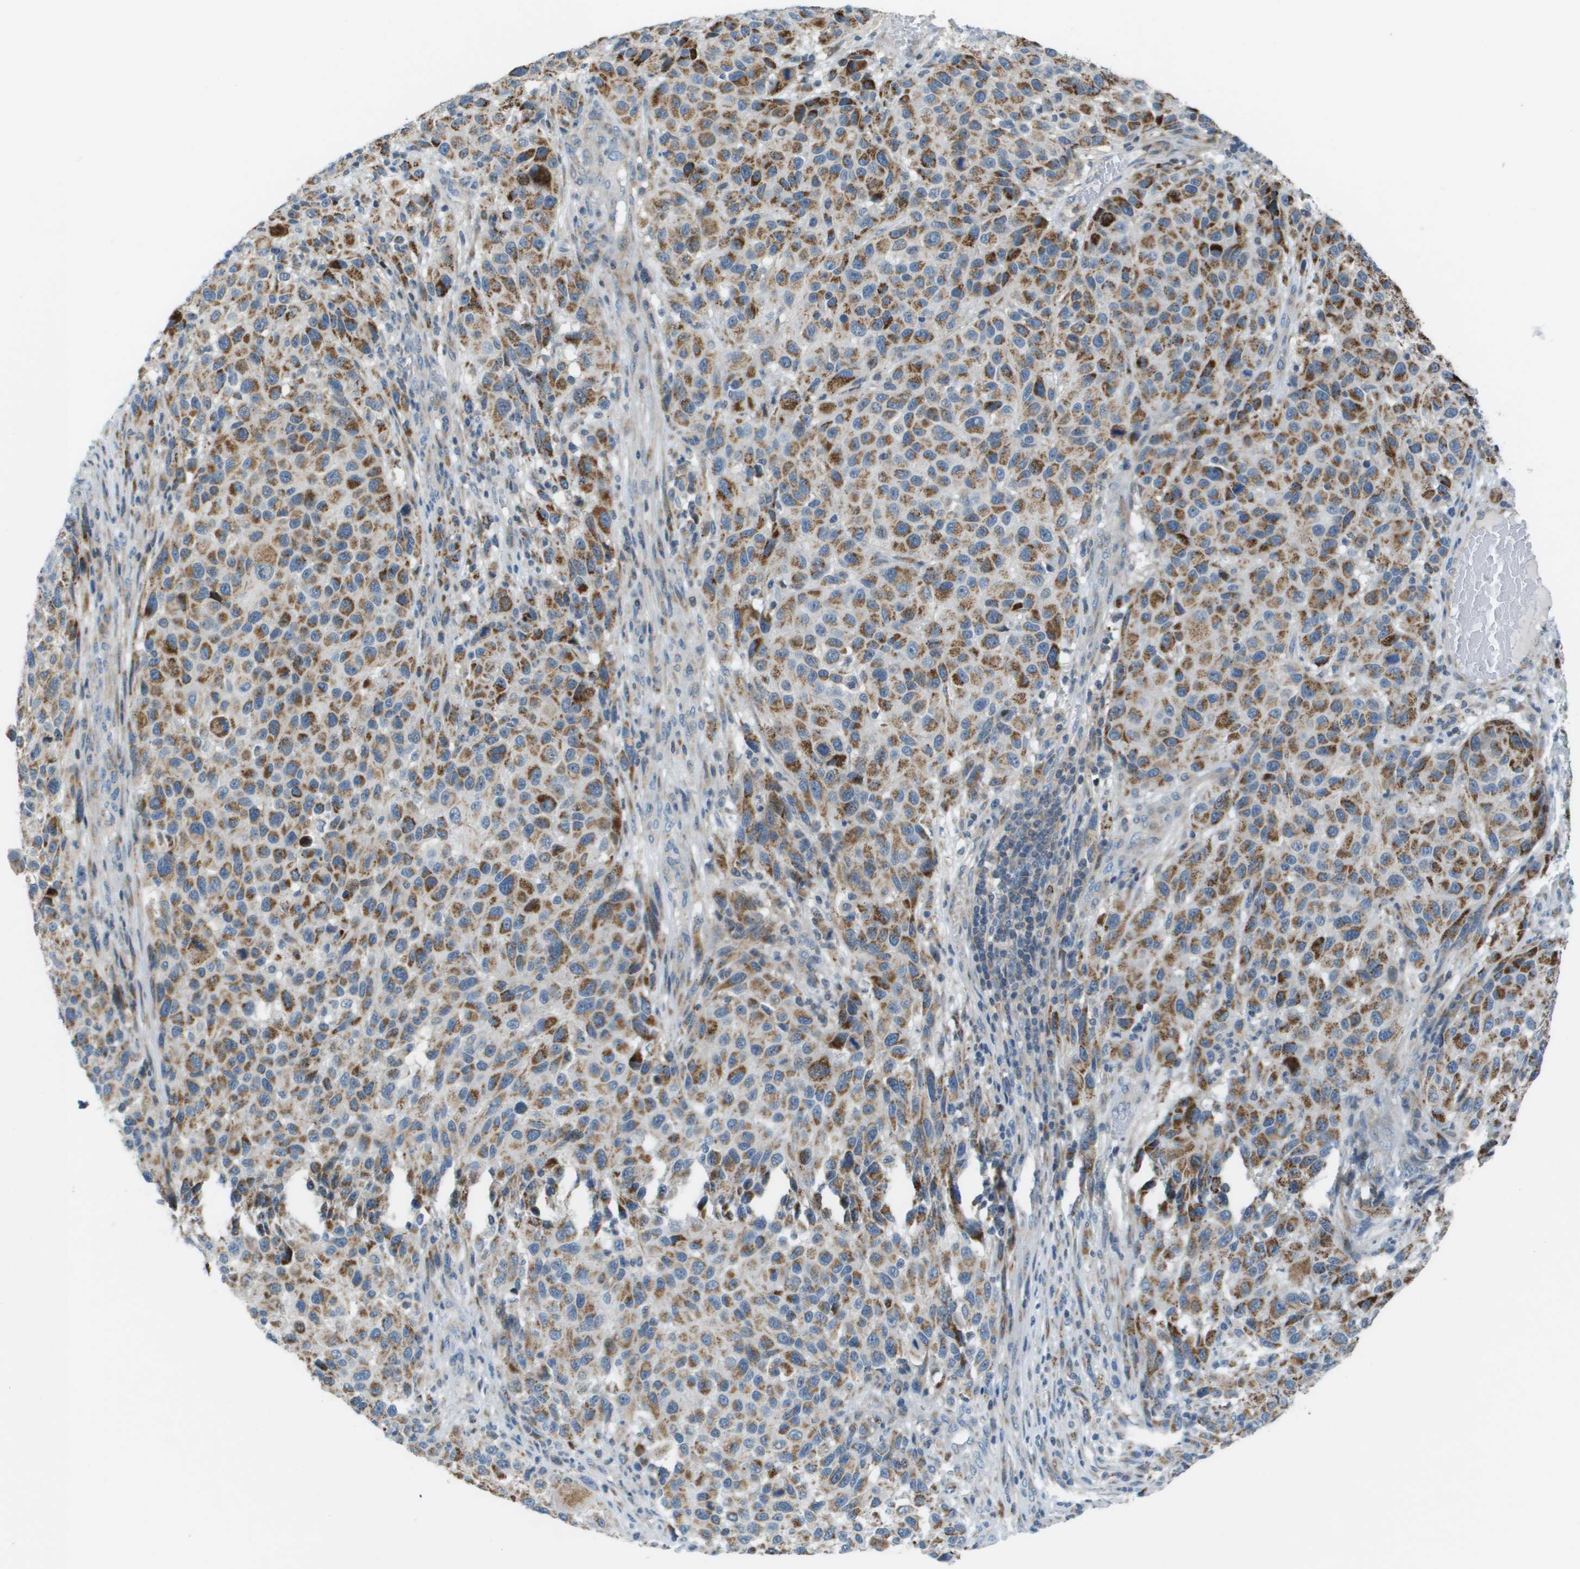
{"staining": {"intensity": "moderate", "quantity": ">75%", "location": "cytoplasmic/membranous"}, "tissue": "melanoma", "cell_type": "Tumor cells", "image_type": "cancer", "snomed": [{"axis": "morphology", "description": "Malignant melanoma, Metastatic site"}, {"axis": "topography", "description": "Lymph node"}], "caption": "IHC of human melanoma exhibits medium levels of moderate cytoplasmic/membranous staining in about >75% of tumor cells. (DAB (3,3'-diaminobenzidine) IHC, brown staining for protein, blue staining for nuclei).", "gene": "GALNT6", "patient": {"sex": "male", "age": 61}}